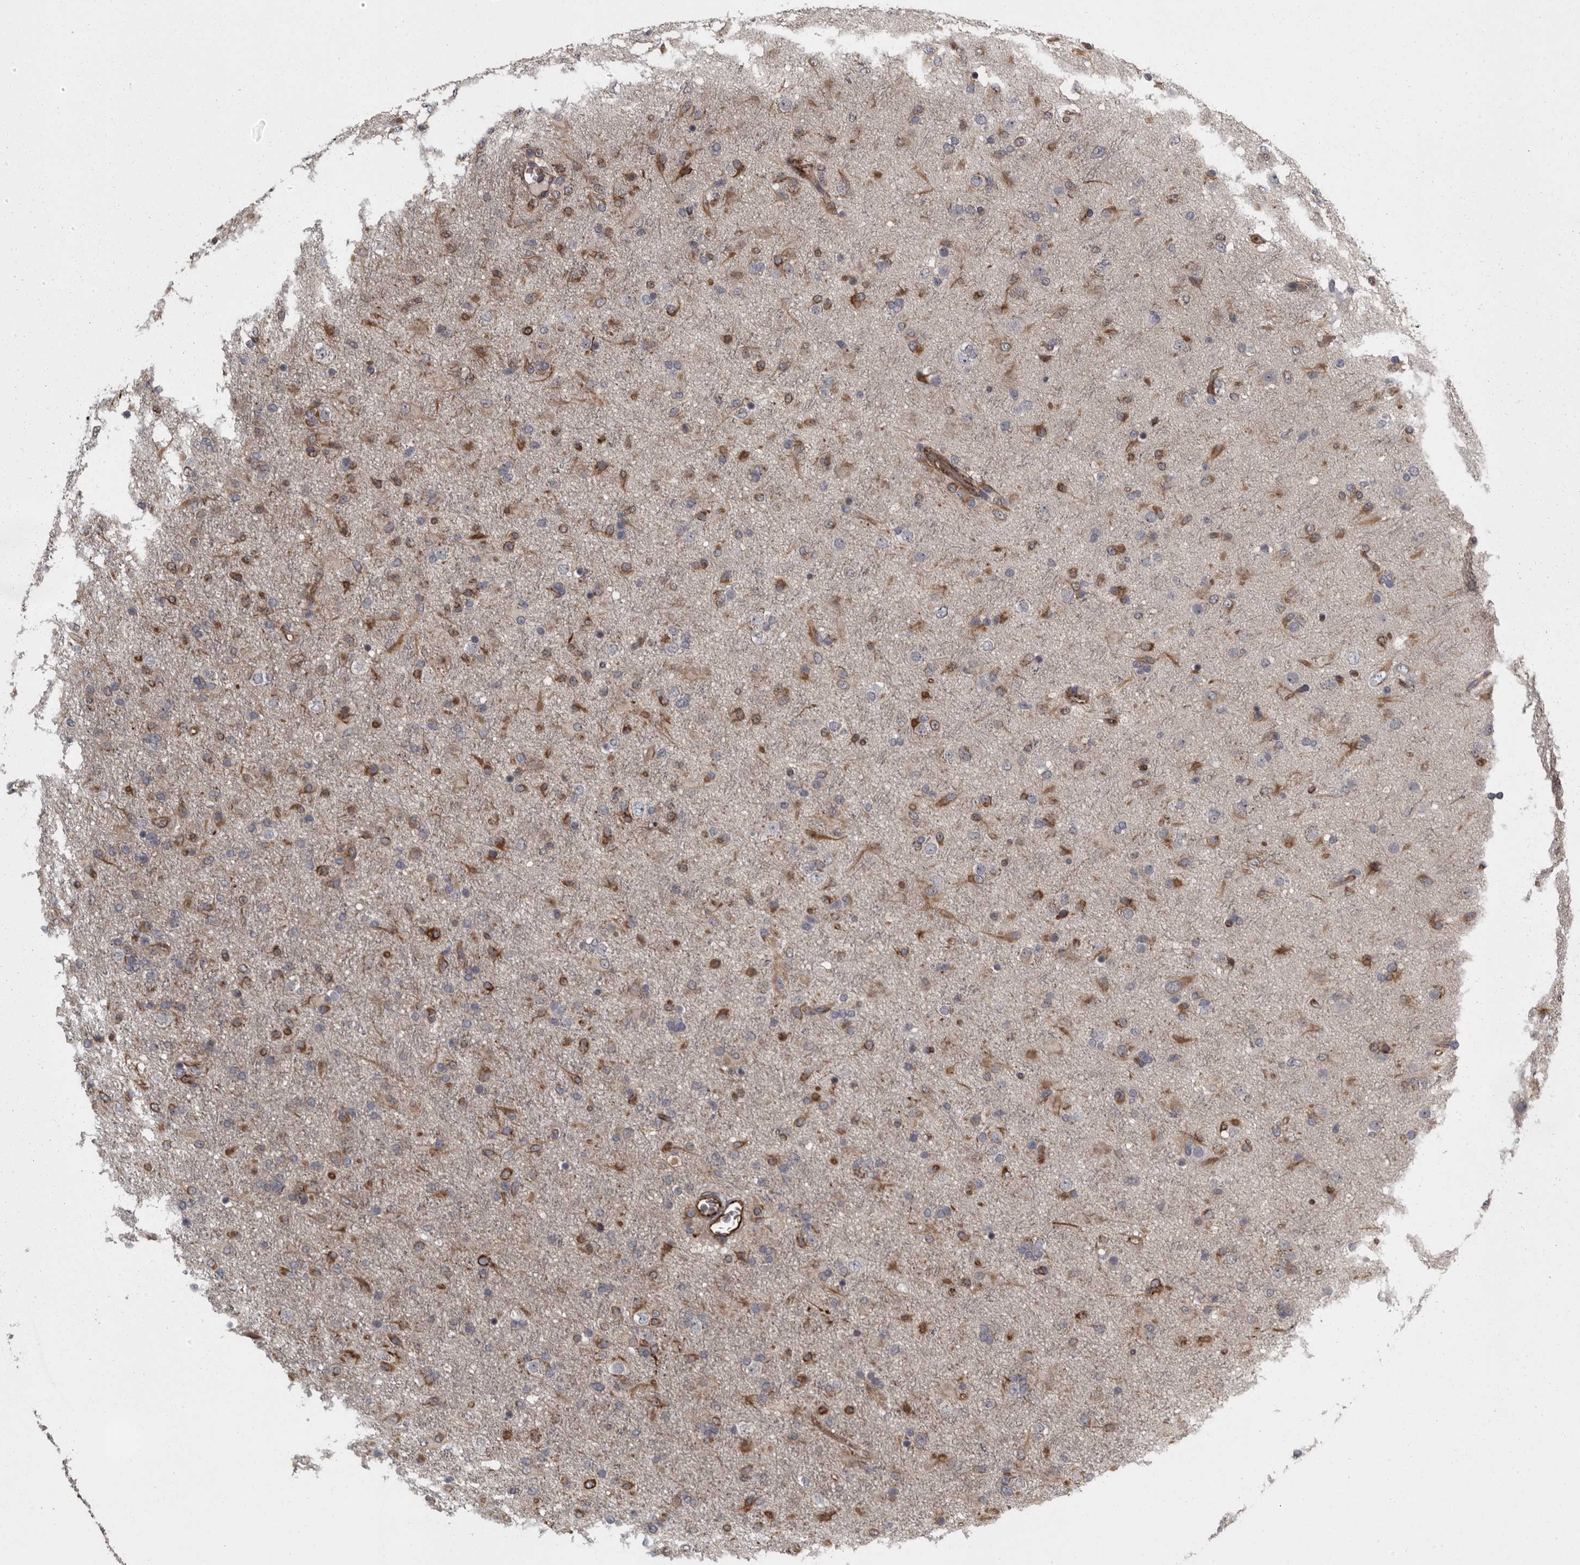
{"staining": {"intensity": "moderate", "quantity": "25%-75%", "location": "cytoplasmic/membranous"}, "tissue": "glioma", "cell_type": "Tumor cells", "image_type": "cancer", "snomed": [{"axis": "morphology", "description": "Glioma, malignant, Low grade"}, {"axis": "topography", "description": "Brain"}], "caption": "Low-grade glioma (malignant) stained with a brown dye reveals moderate cytoplasmic/membranous positive staining in about 25%-75% of tumor cells.", "gene": "FAAP100", "patient": {"sex": "male", "age": 65}}